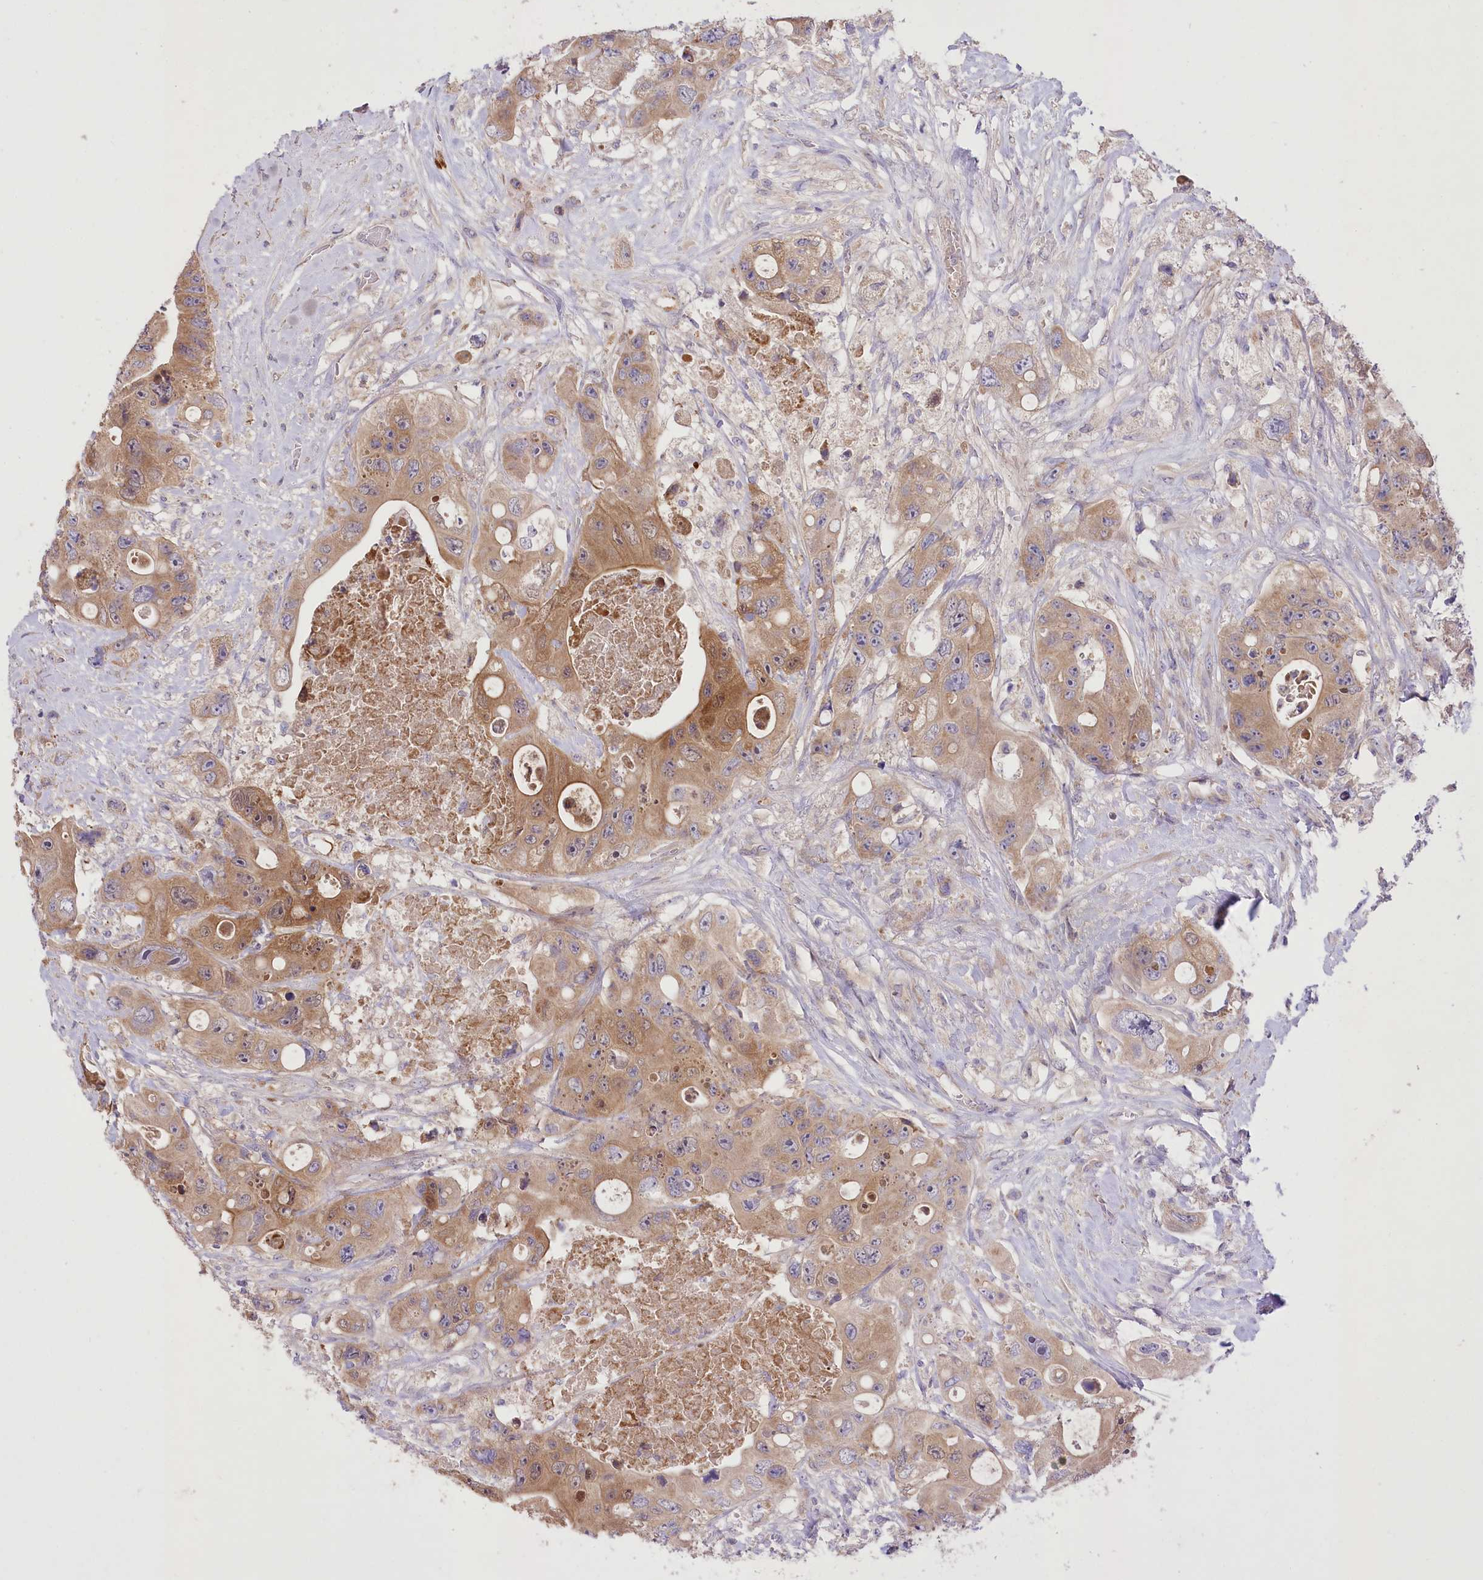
{"staining": {"intensity": "moderate", "quantity": ">75%", "location": "cytoplasmic/membranous"}, "tissue": "colorectal cancer", "cell_type": "Tumor cells", "image_type": "cancer", "snomed": [{"axis": "morphology", "description": "Adenocarcinoma, NOS"}, {"axis": "topography", "description": "Colon"}], "caption": "Protein staining reveals moderate cytoplasmic/membranous expression in approximately >75% of tumor cells in colorectal cancer (adenocarcinoma).", "gene": "PBLD", "patient": {"sex": "female", "age": 46}}